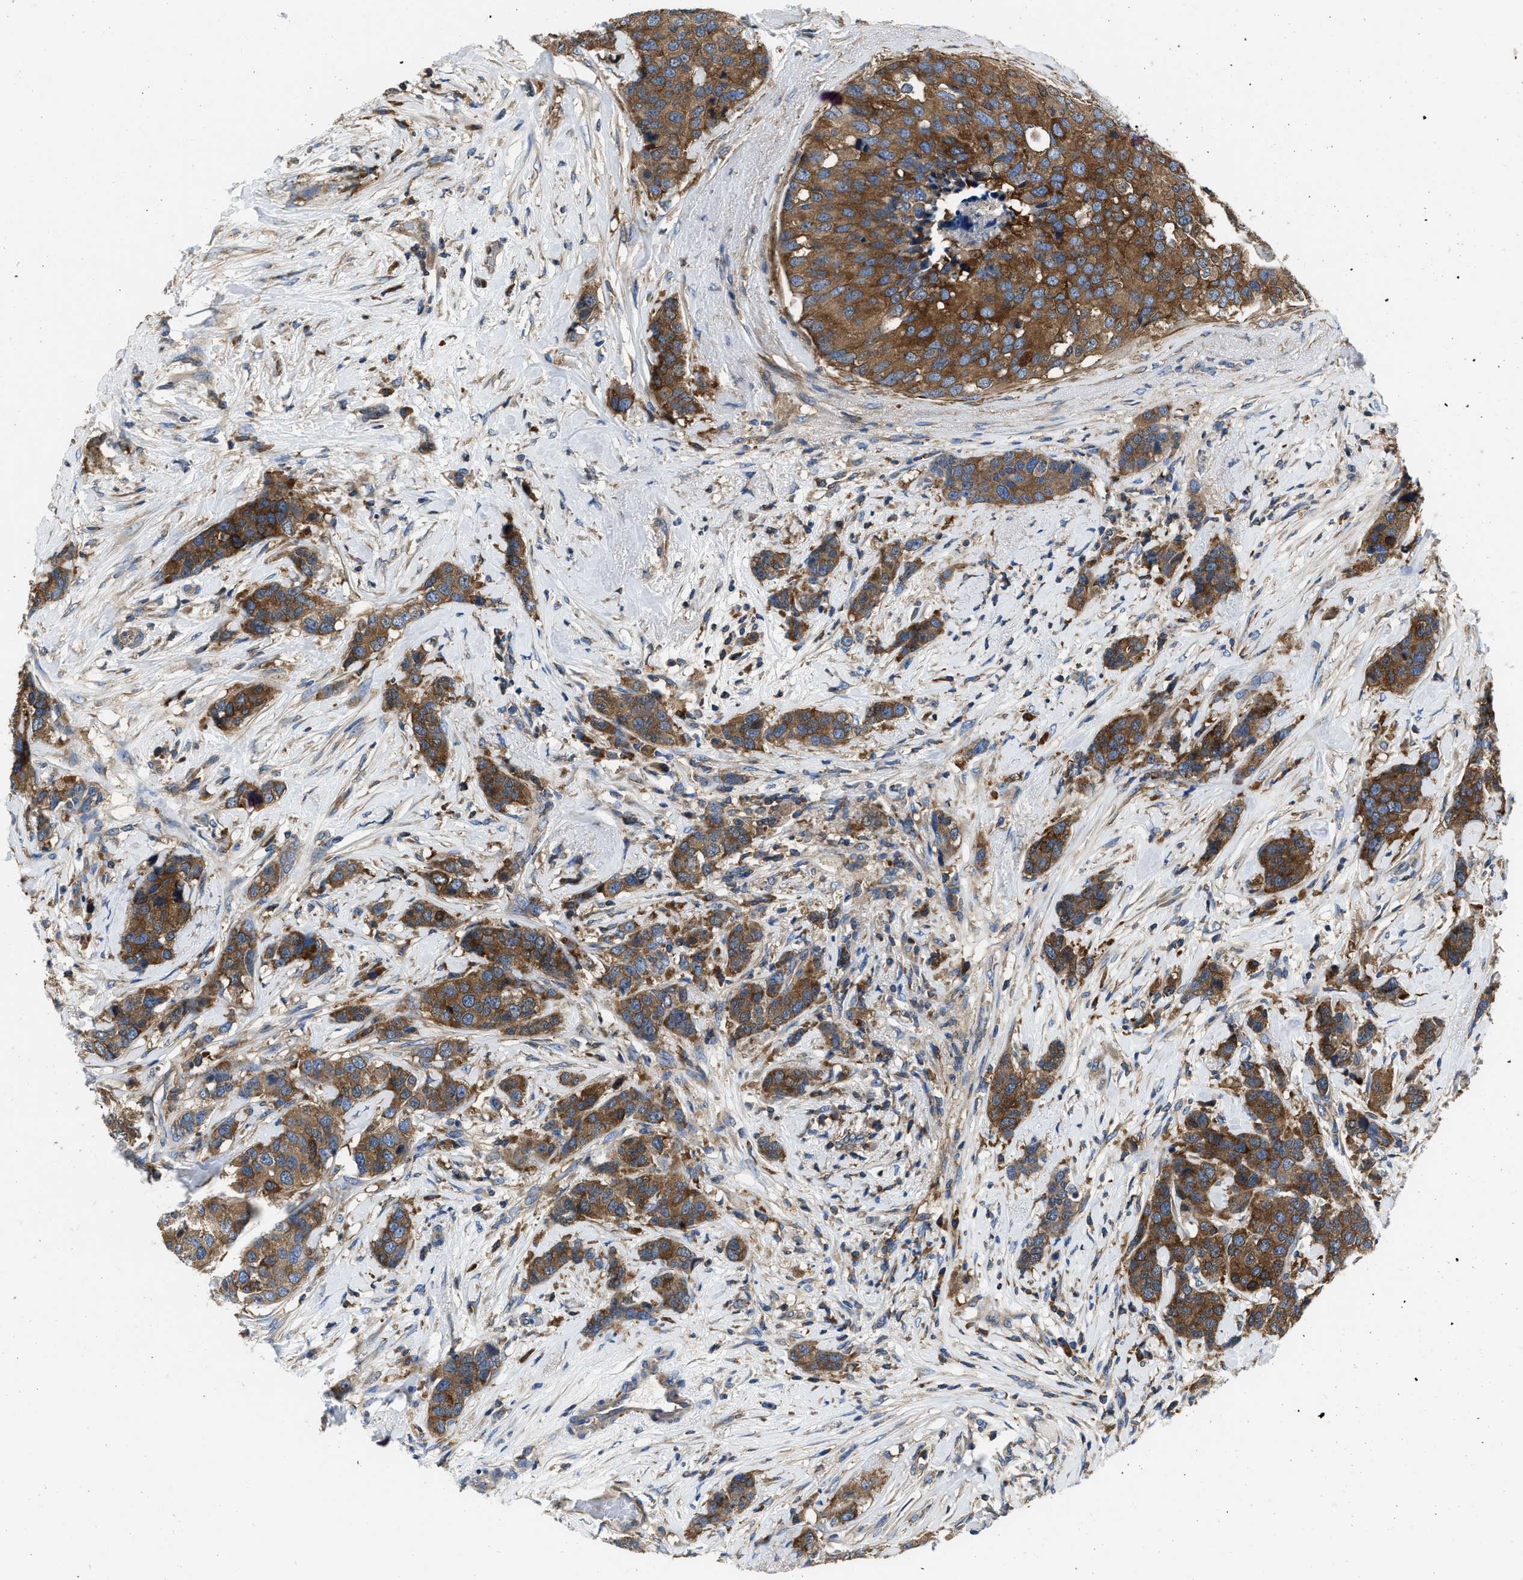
{"staining": {"intensity": "moderate", "quantity": ">75%", "location": "cytoplasmic/membranous"}, "tissue": "breast cancer", "cell_type": "Tumor cells", "image_type": "cancer", "snomed": [{"axis": "morphology", "description": "Lobular carcinoma"}, {"axis": "topography", "description": "Breast"}], "caption": "A brown stain shows moderate cytoplasmic/membranous expression of a protein in human breast cancer tumor cells.", "gene": "YARS1", "patient": {"sex": "female", "age": 59}}